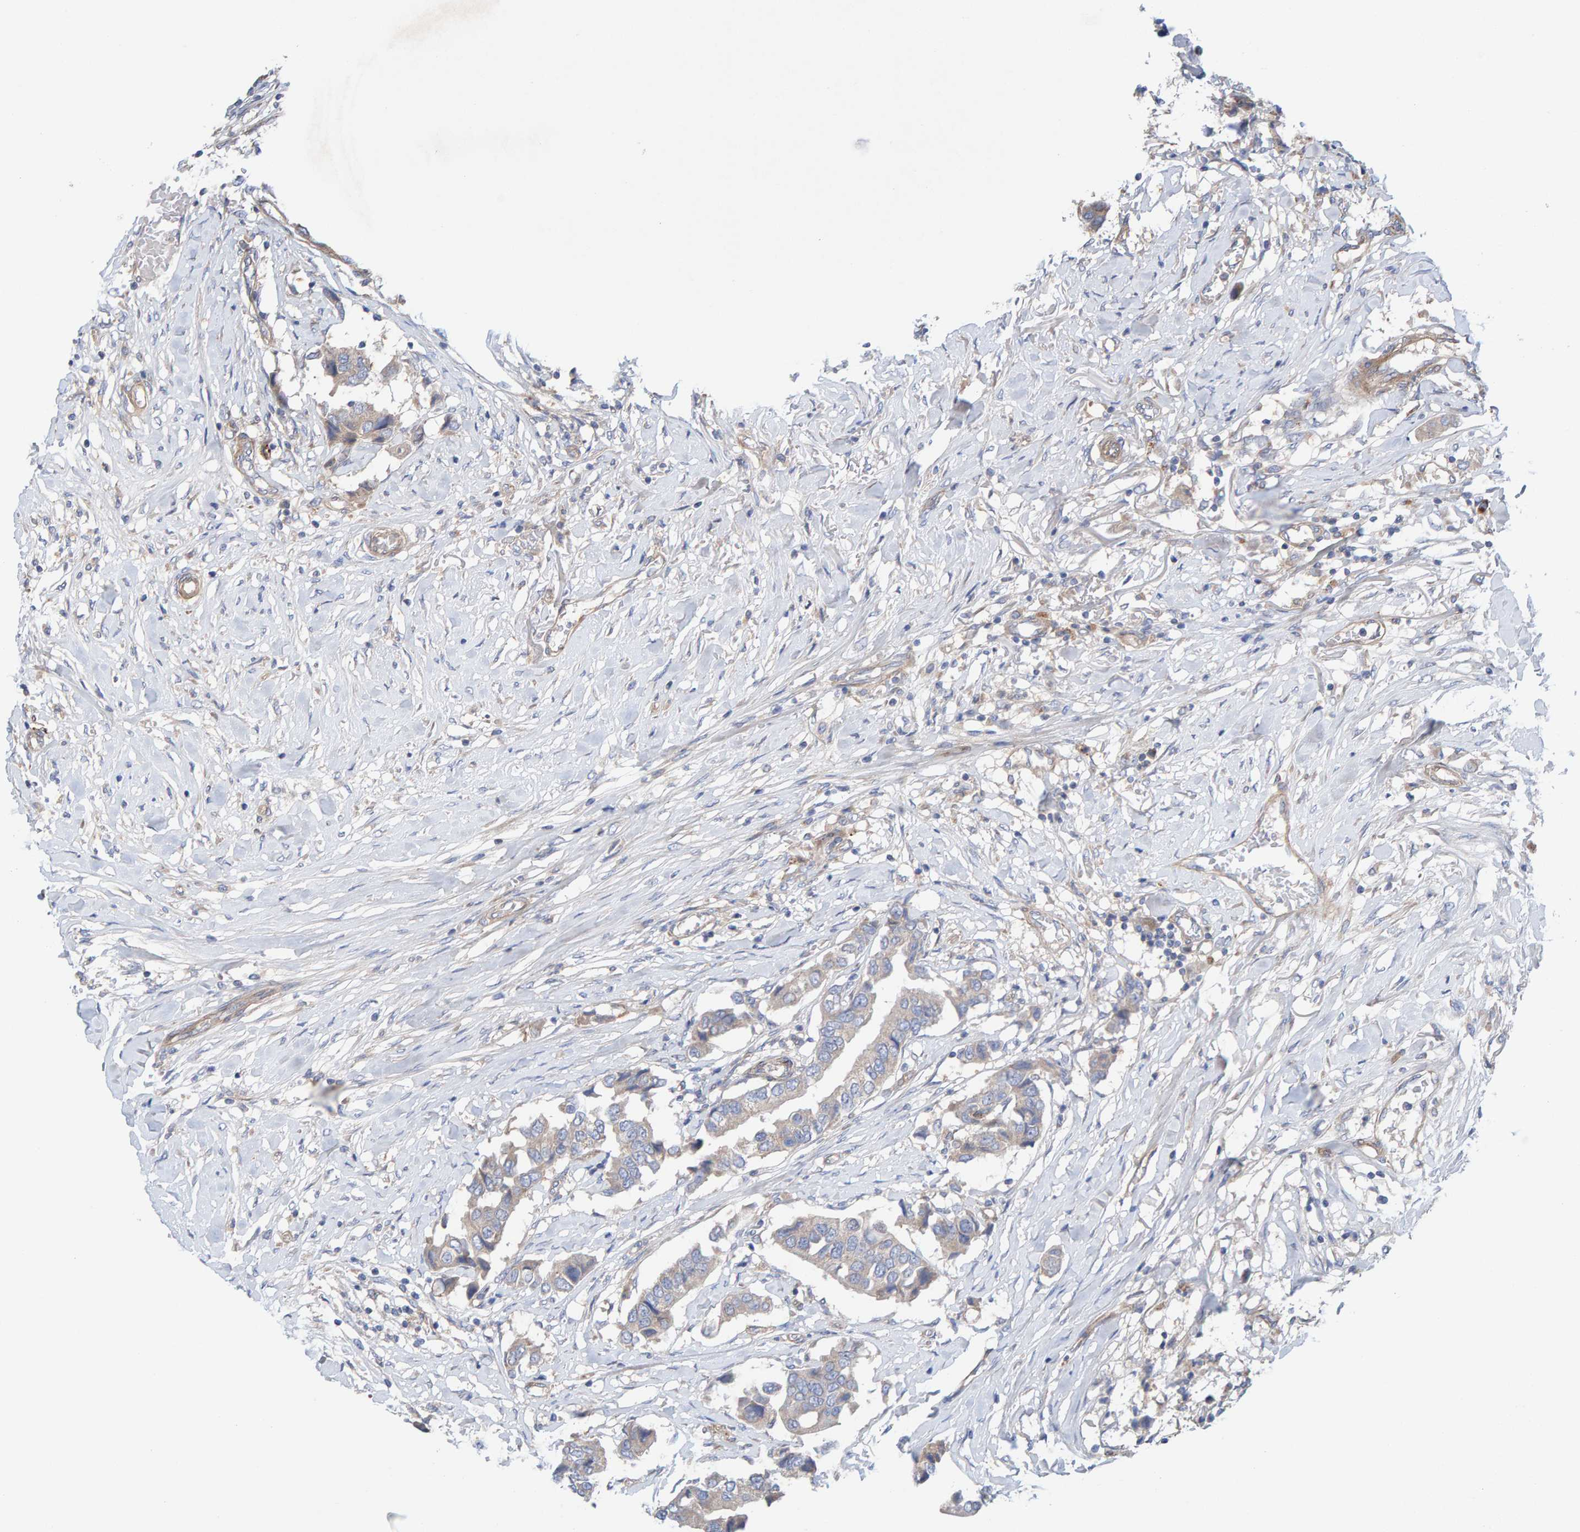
{"staining": {"intensity": "weak", "quantity": "25%-75%", "location": "cytoplasmic/membranous"}, "tissue": "breast cancer", "cell_type": "Tumor cells", "image_type": "cancer", "snomed": [{"axis": "morphology", "description": "Duct carcinoma"}, {"axis": "topography", "description": "Breast"}], "caption": "Human breast cancer (infiltrating ductal carcinoma) stained with a brown dye demonstrates weak cytoplasmic/membranous positive positivity in approximately 25%-75% of tumor cells.", "gene": "CDK5RAP3", "patient": {"sex": "female", "age": 80}}